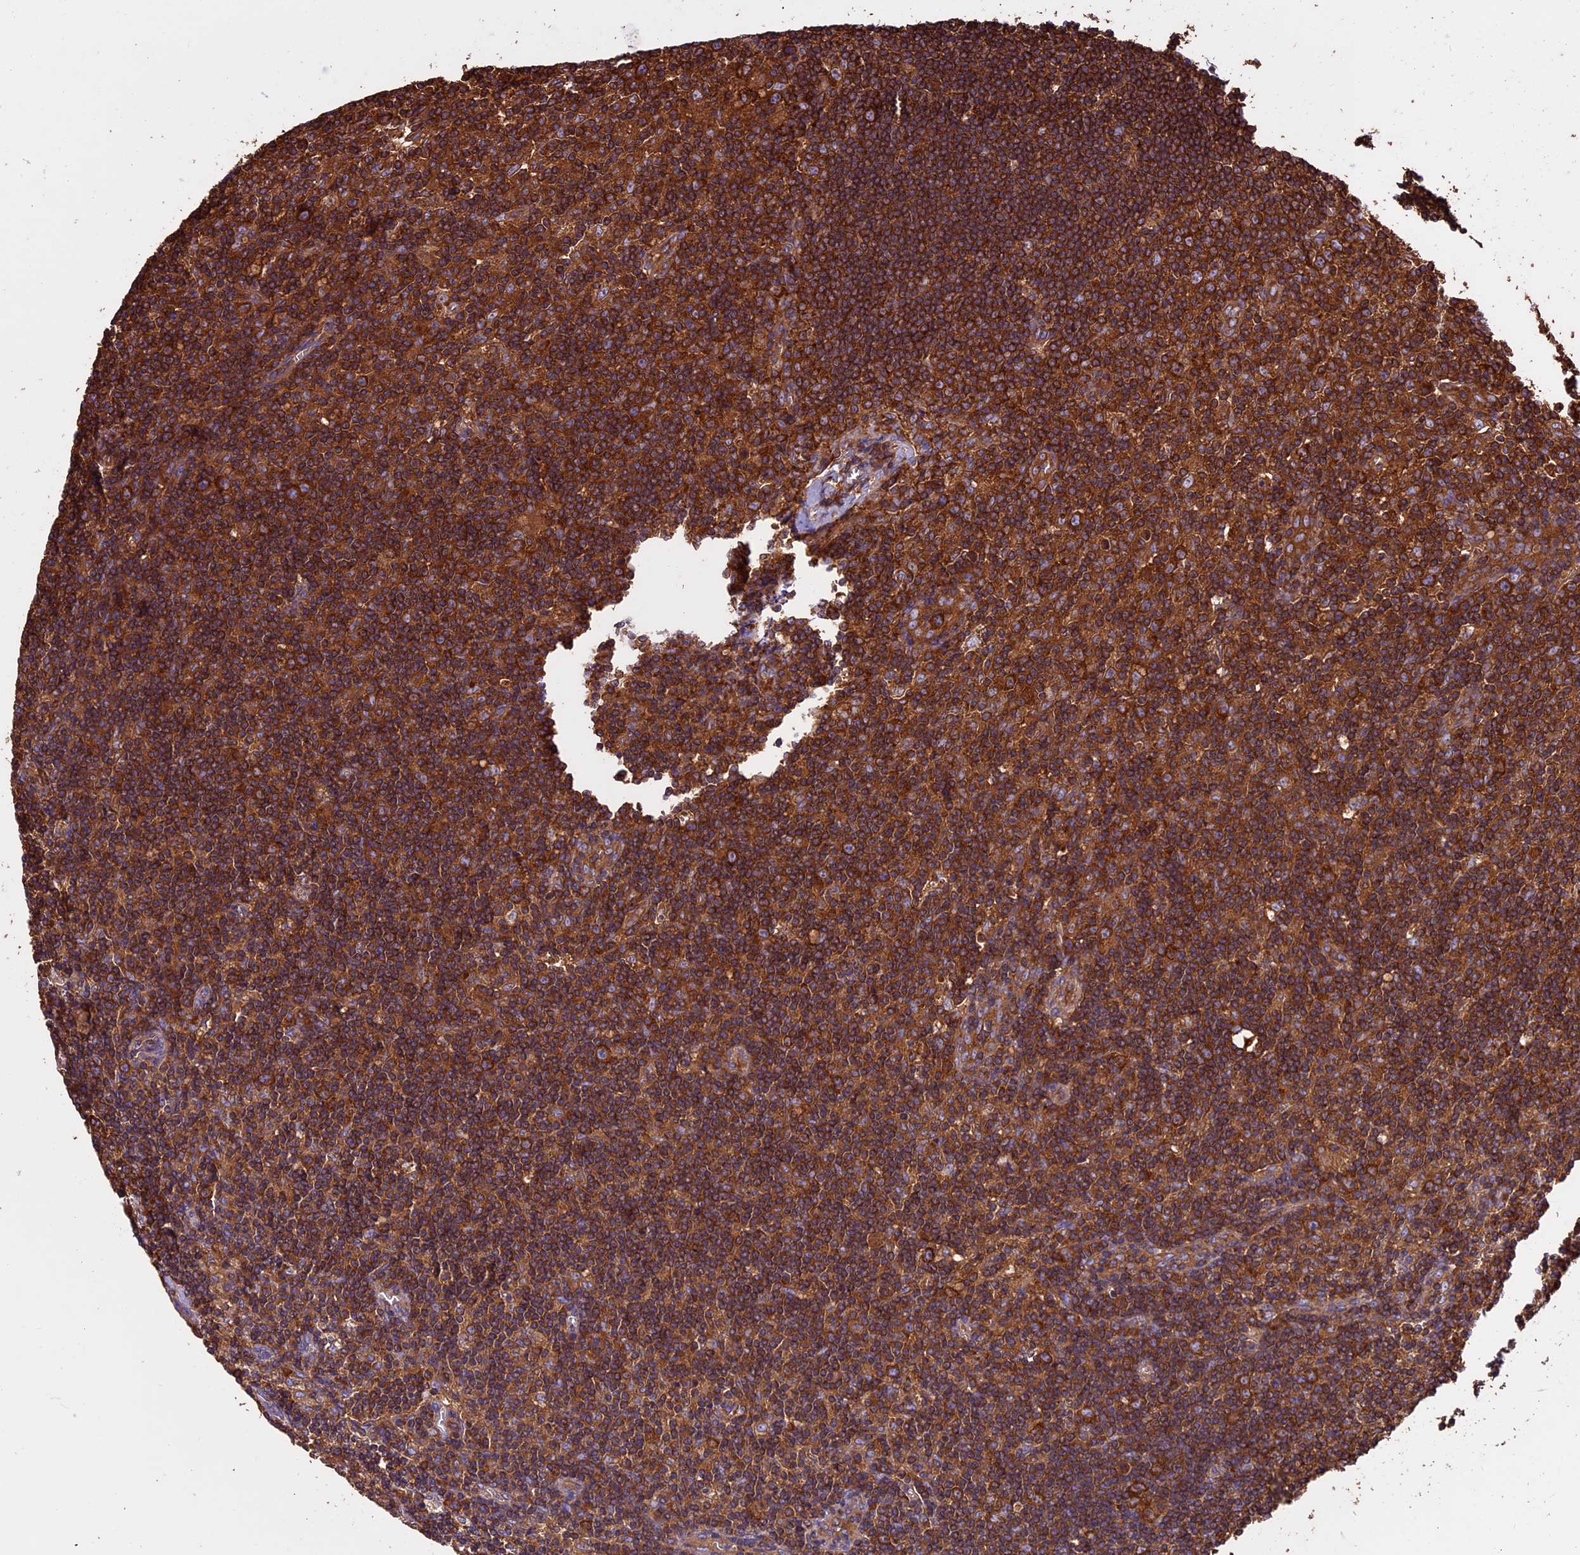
{"staining": {"intensity": "strong", "quantity": ">75%", "location": "cytoplasmic/membranous"}, "tissue": "lymph node", "cell_type": "Germinal center cells", "image_type": "normal", "snomed": [{"axis": "morphology", "description": "Normal tissue, NOS"}, {"axis": "topography", "description": "Lymph node"}], "caption": "This micrograph exhibits immunohistochemistry (IHC) staining of benign human lymph node, with high strong cytoplasmic/membranous positivity in about >75% of germinal center cells.", "gene": "KARS1", "patient": {"sex": "male", "age": 58}}